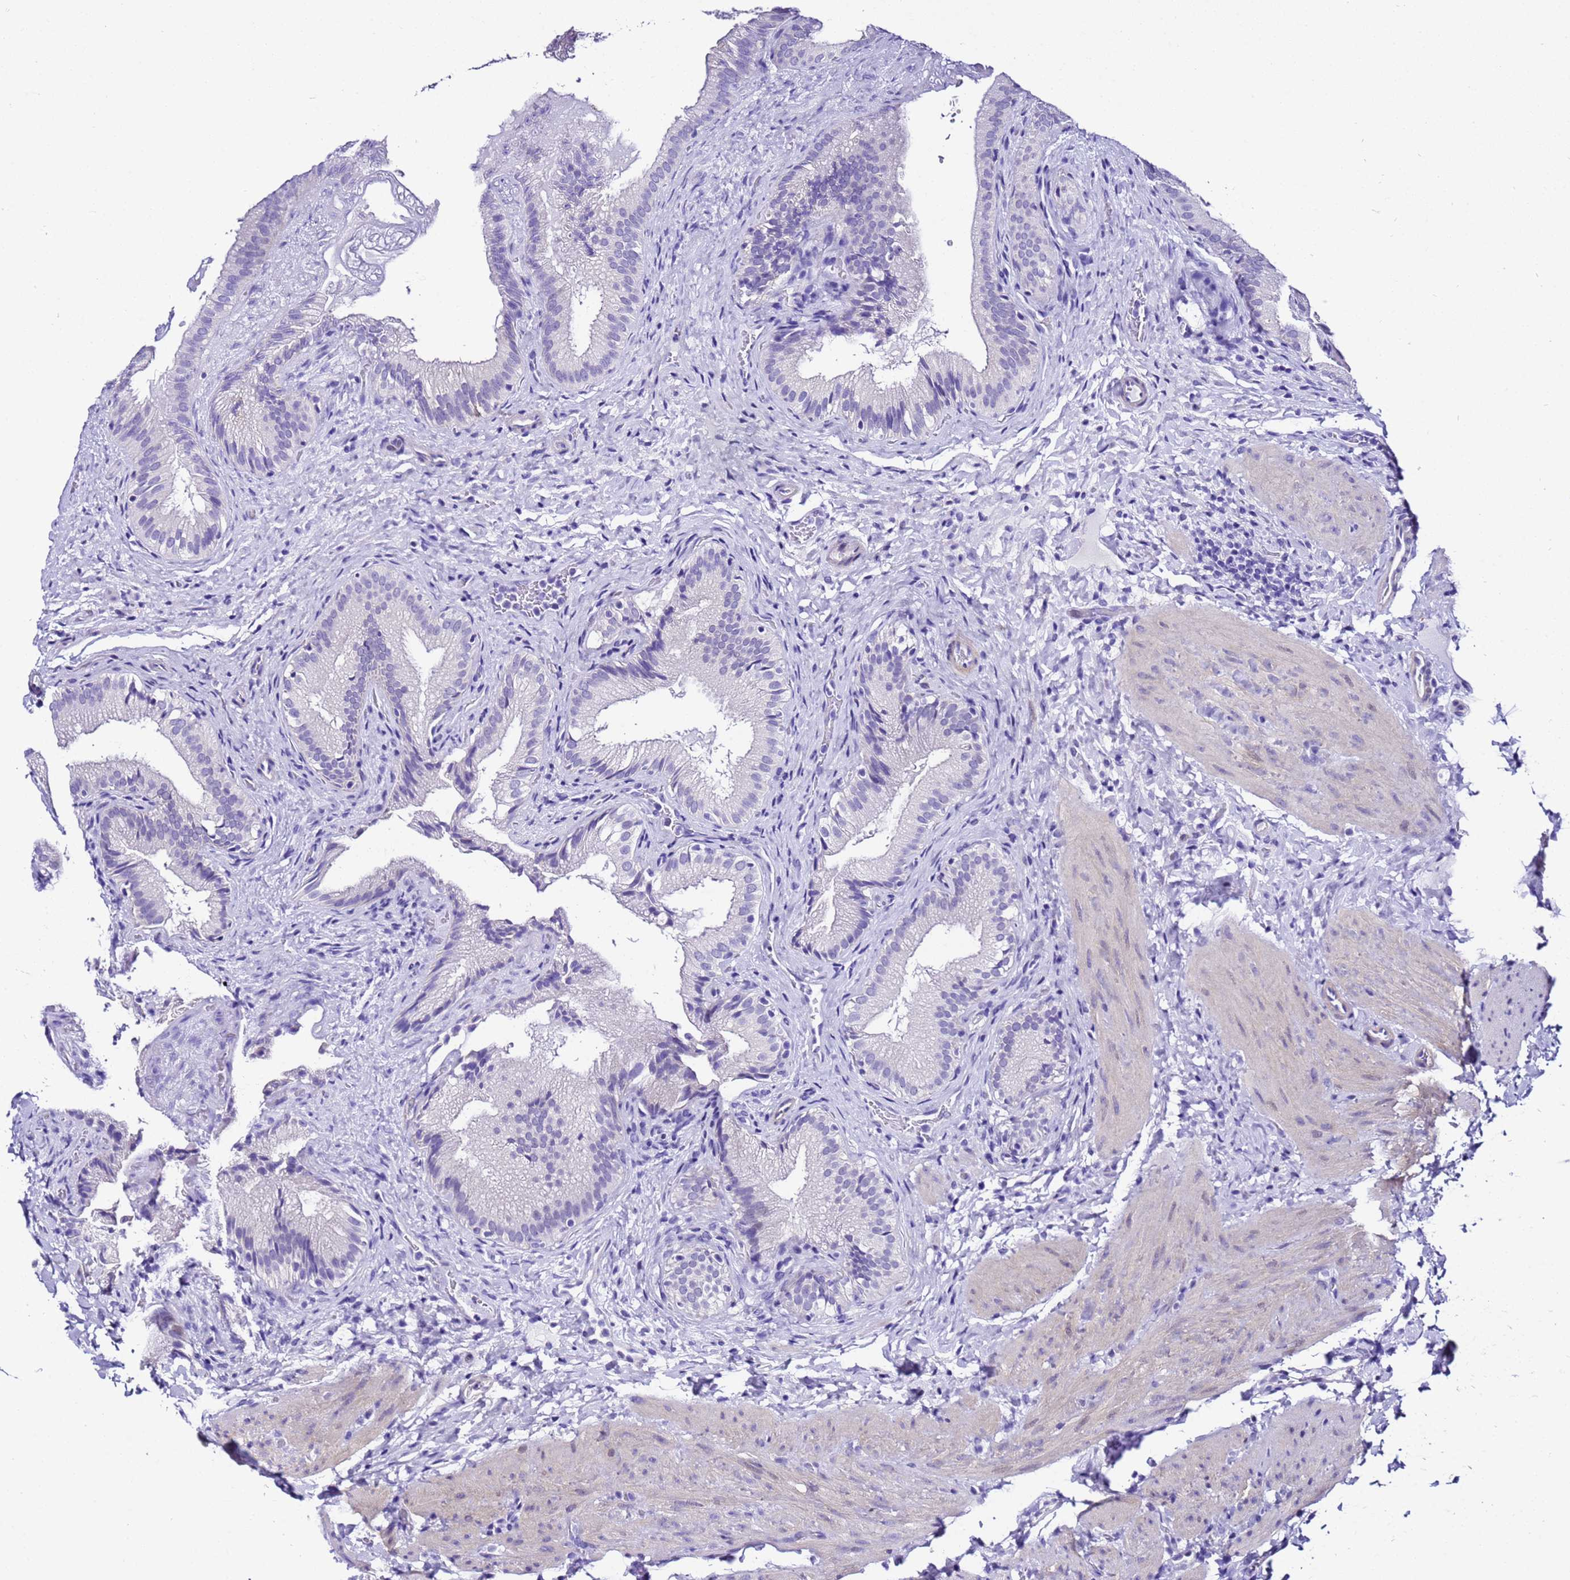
{"staining": {"intensity": "negative", "quantity": "none", "location": "none"}, "tissue": "gallbladder", "cell_type": "Glandular cells", "image_type": "normal", "snomed": [{"axis": "morphology", "description": "Normal tissue, NOS"}, {"axis": "topography", "description": "Gallbladder"}], "caption": "Human gallbladder stained for a protein using immunohistochemistry (IHC) exhibits no staining in glandular cells.", "gene": "ZNF417", "patient": {"sex": "female", "age": 30}}